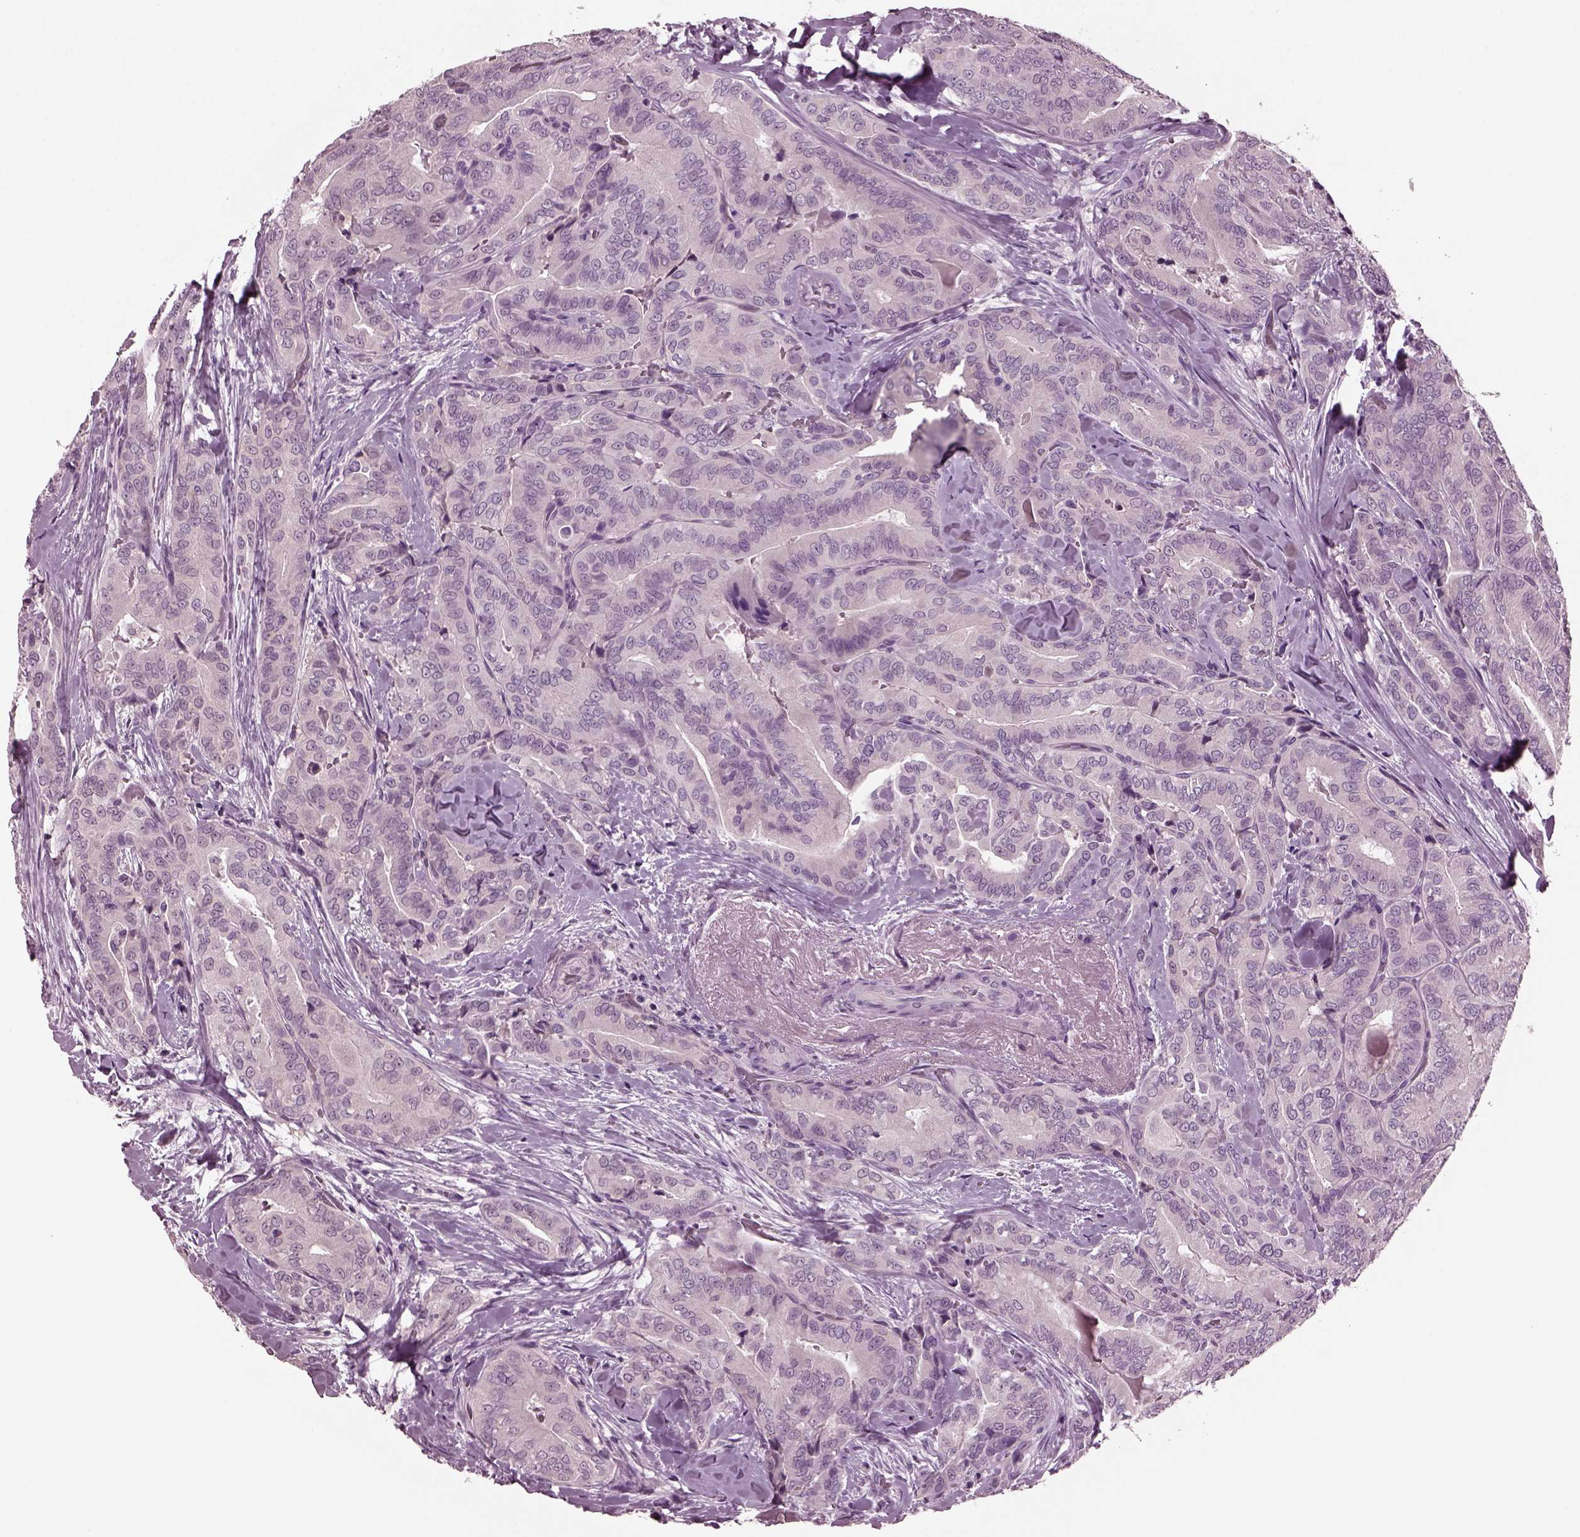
{"staining": {"intensity": "negative", "quantity": "none", "location": "none"}, "tissue": "thyroid cancer", "cell_type": "Tumor cells", "image_type": "cancer", "snomed": [{"axis": "morphology", "description": "Papillary adenocarcinoma, NOS"}, {"axis": "topography", "description": "Thyroid gland"}], "caption": "Tumor cells are negative for brown protein staining in thyroid cancer (papillary adenocarcinoma).", "gene": "MIB2", "patient": {"sex": "male", "age": 61}}